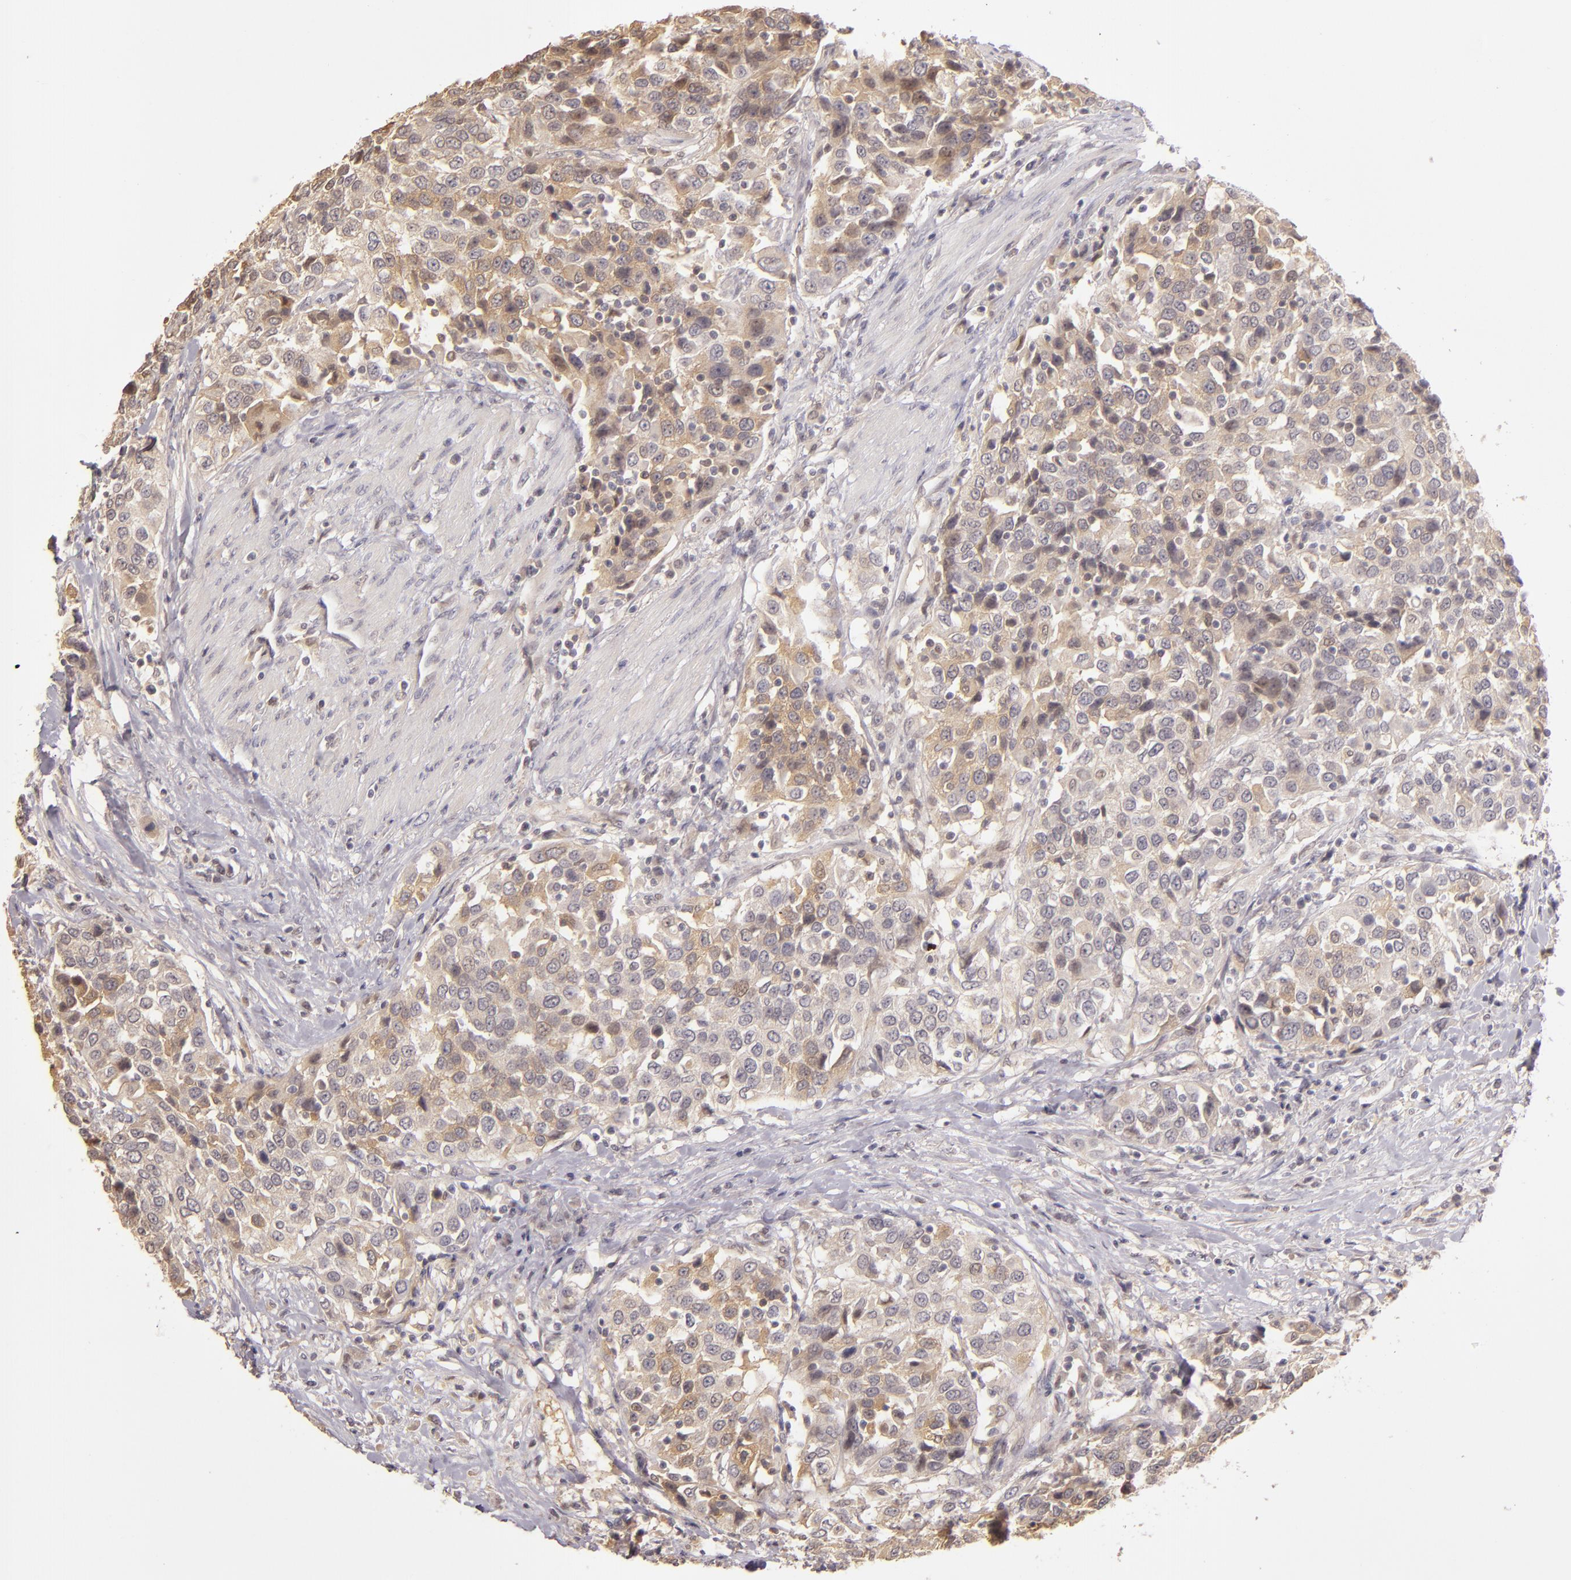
{"staining": {"intensity": "moderate", "quantity": ">75%", "location": "cytoplasmic/membranous"}, "tissue": "urothelial cancer", "cell_type": "Tumor cells", "image_type": "cancer", "snomed": [{"axis": "morphology", "description": "Urothelial carcinoma, High grade"}, {"axis": "topography", "description": "Urinary bladder"}], "caption": "Immunohistochemical staining of human urothelial carcinoma (high-grade) reveals medium levels of moderate cytoplasmic/membranous positivity in approximately >75% of tumor cells.", "gene": "LRG1", "patient": {"sex": "female", "age": 80}}